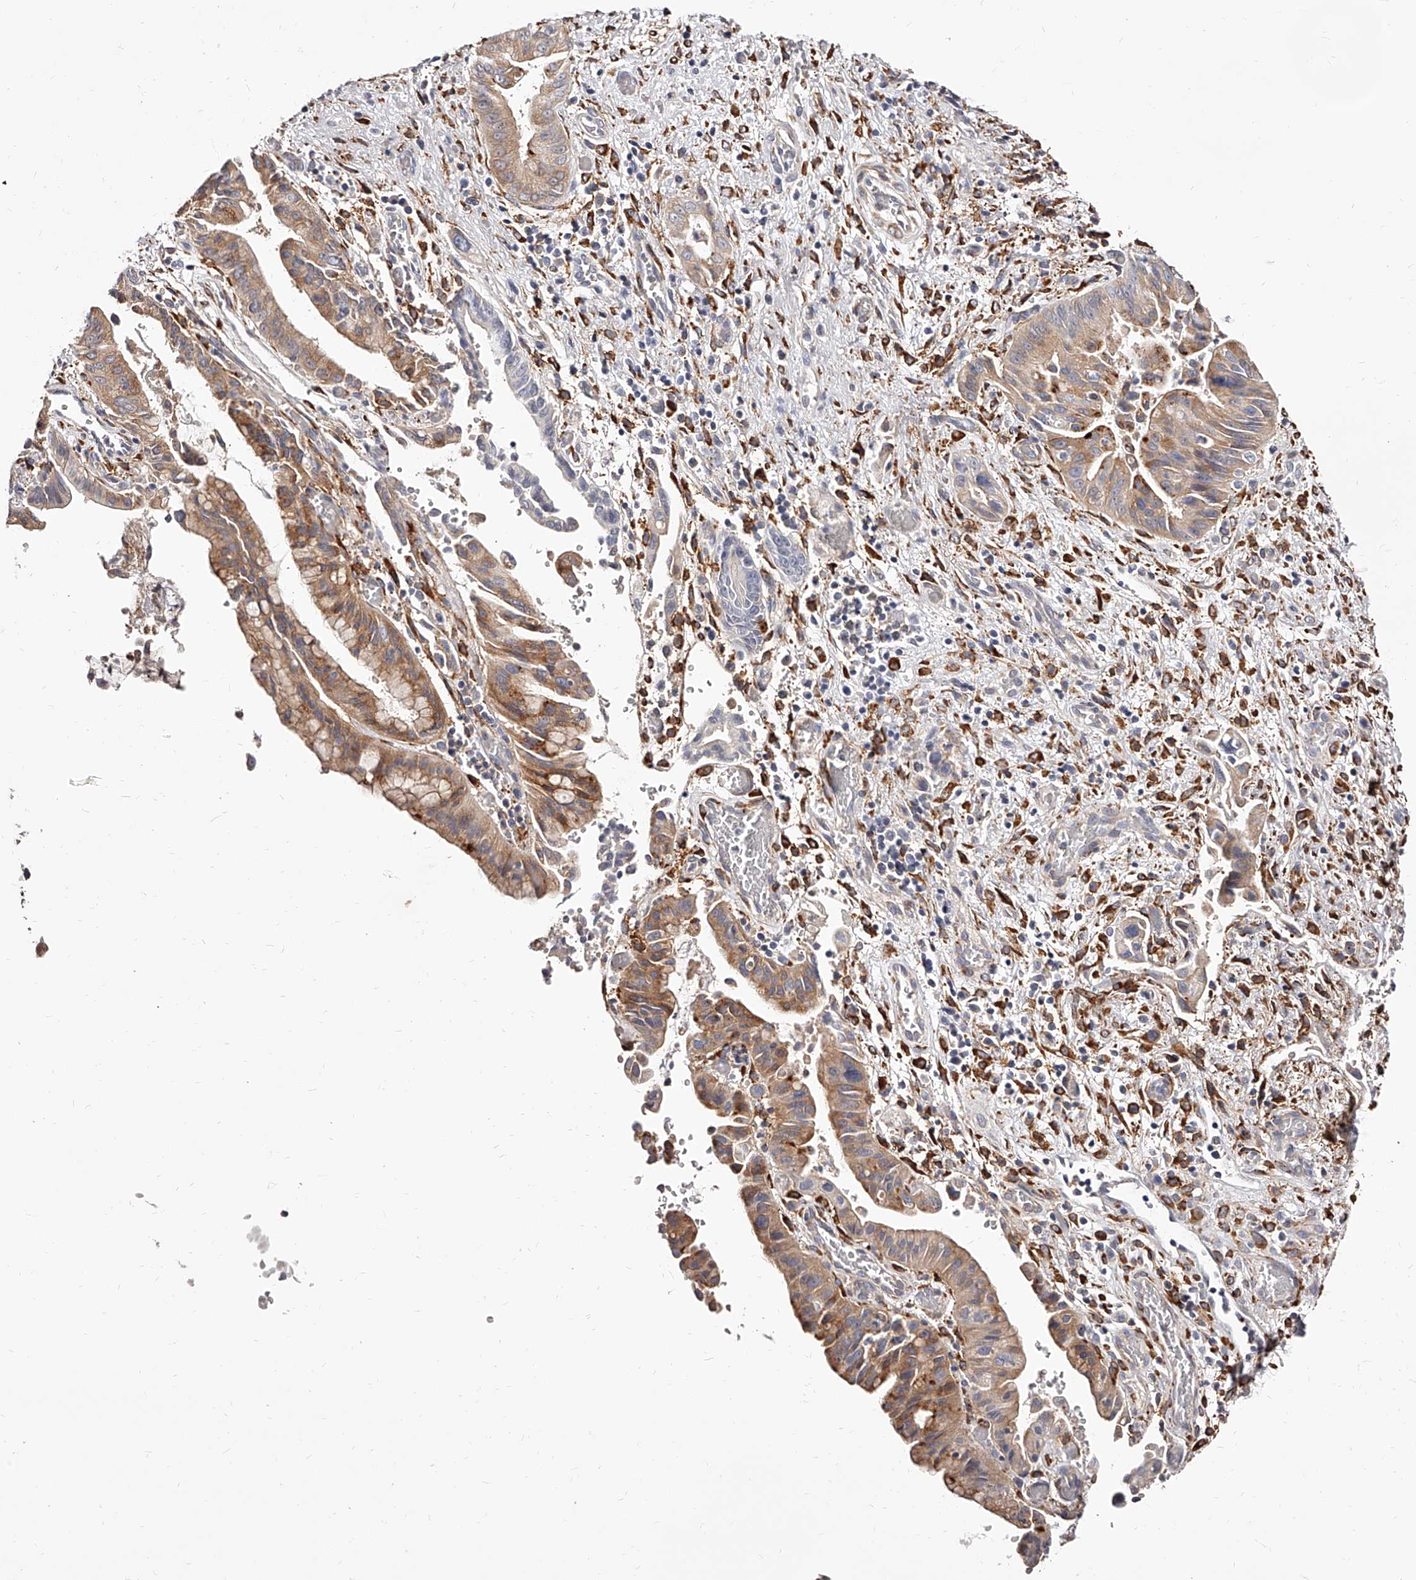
{"staining": {"intensity": "moderate", "quantity": ">75%", "location": "cytoplasmic/membranous"}, "tissue": "liver cancer", "cell_type": "Tumor cells", "image_type": "cancer", "snomed": [{"axis": "morphology", "description": "Cholangiocarcinoma"}, {"axis": "topography", "description": "Liver"}], "caption": "Immunohistochemical staining of human cholangiocarcinoma (liver) demonstrates medium levels of moderate cytoplasmic/membranous positivity in about >75% of tumor cells.", "gene": "CD82", "patient": {"sex": "female", "age": 54}}